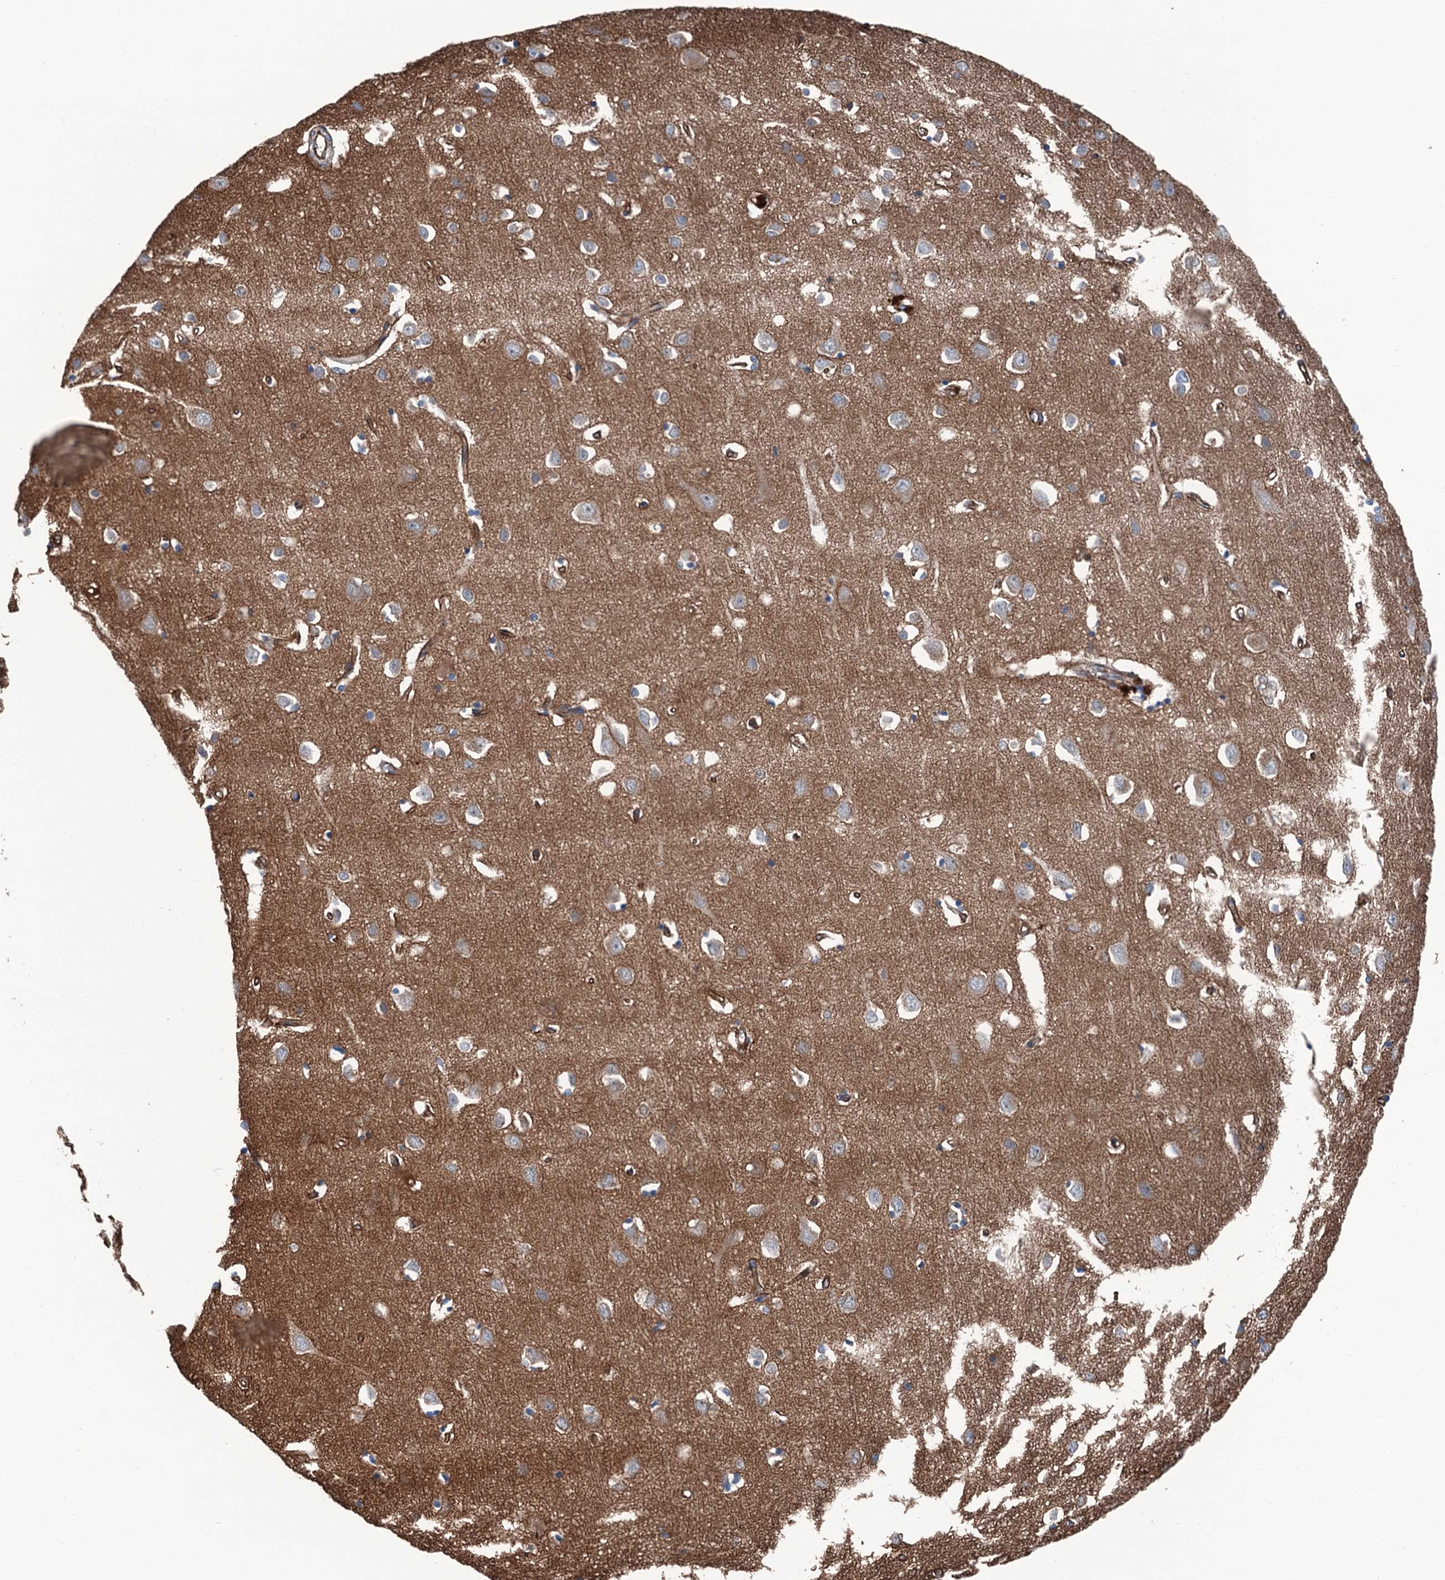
{"staining": {"intensity": "moderate", "quantity": ">75%", "location": "cytoplasmic/membranous"}, "tissue": "cerebral cortex", "cell_type": "Endothelial cells", "image_type": "normal", "snomed": [{"axis": "morphology", "description": "Normal tissue, NOS"}, {"axis": "topography", "description": "Cerebral cortex"}], "caption": "DAB (3,3'-diaminobenzidine) immunohistochemical staining of unremarkable human cerebral cortex shows moderate cytoplasmic/membranous protein positivity in approximately >75% of endothelial cells. (DAB IHC, brown staining for protein, blue staining for nuclei).", "gene": "NMRAL1", "patient": {"sex": "female", "age": 64}}